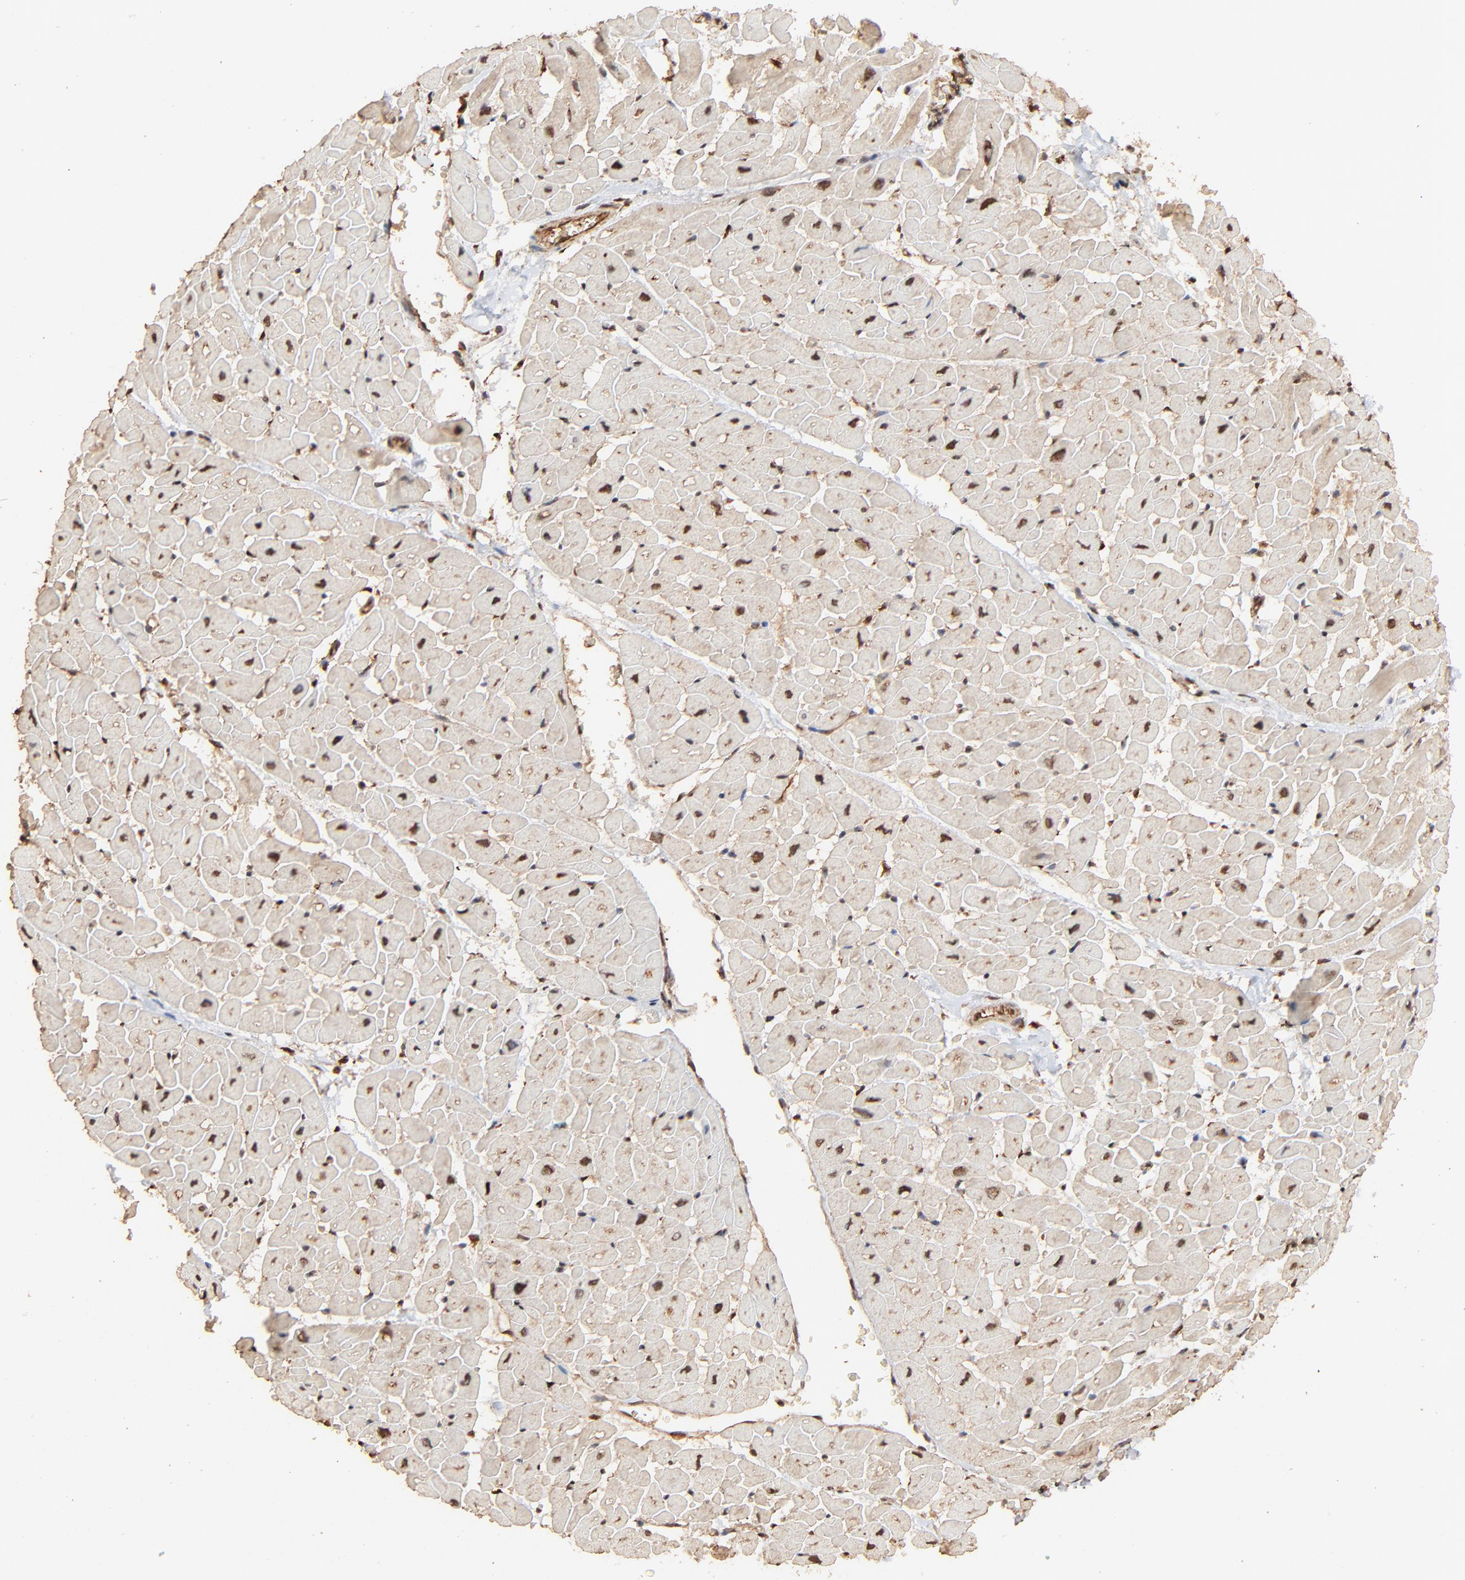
{"staining": {"intensity": "moderate", "quantity": ">75%", "location": "cytoplasmic/membranous,nuclear"}, "tissue": "heart muscle", "cell_type": "Cardiomyocytes", "image_type": "normal", "snomed": [{"axis": "morphology", "description": "Normal tissue, NOS"}, {"axis": "topography", "description": "Heart"}], "caption": "Brown immunohistochemical staining in unremarkable human heart muscle displays moderate cytoplasmic/membranous,nuclear staining in about >75% of cardiomyocytes.", "gene": "FAM227A", "patient": {"sex": "male", "age": 45}}